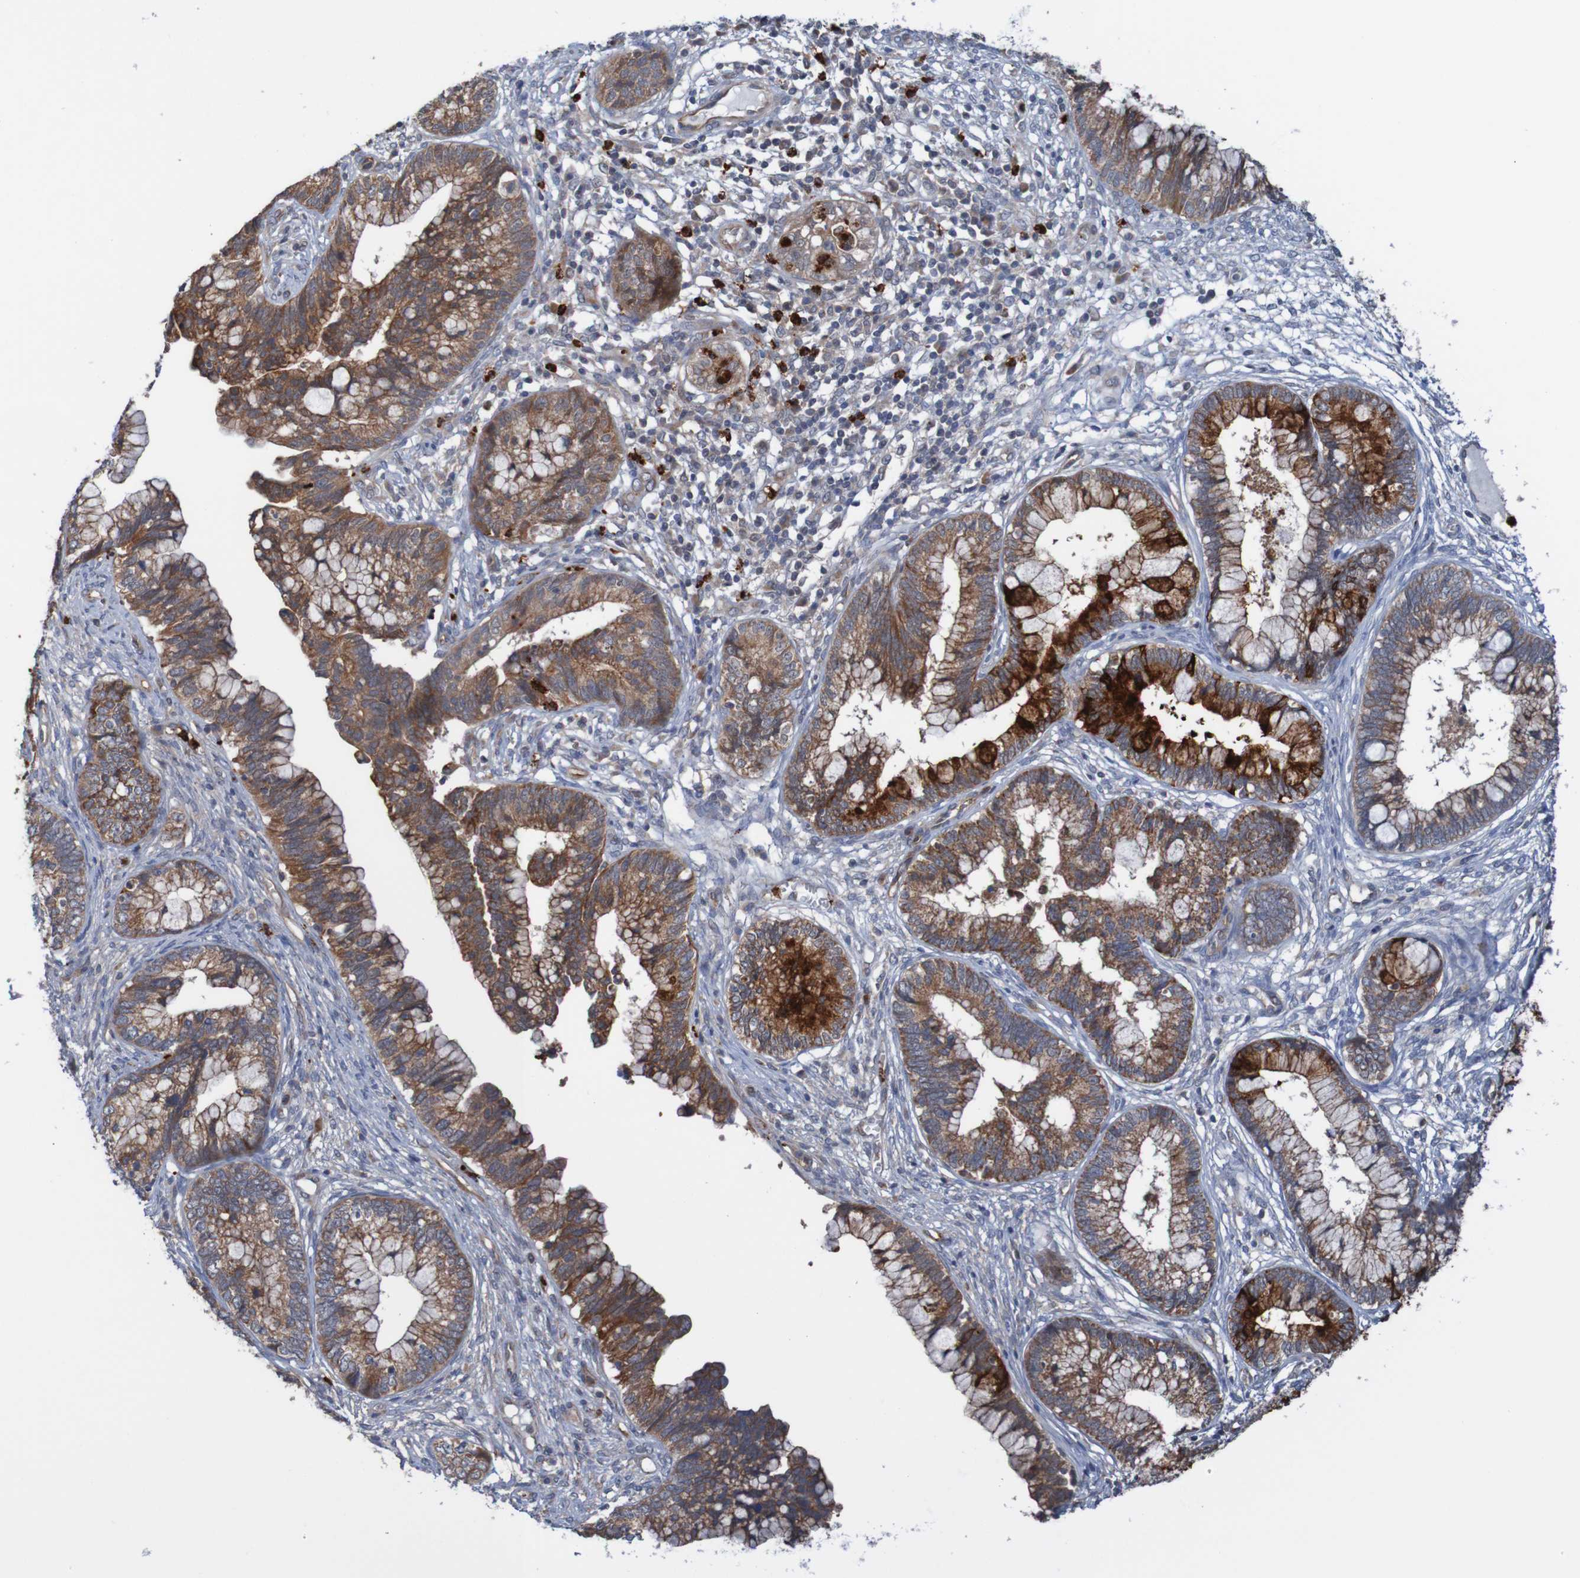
{"staining": {"intensity": "strong", "quantity": ">75%", "location": "cytoplasmic/membranous"}, "tissue": "cervical cancer", "cell_type": "Tumor cells", "image_type": "cancer", "snomed": [{"axis": "morphology", "description": "Adenocarcinoma, NOS"}, {"axis": "topography", "description": "Cervix"}], "caption": "Strong cytoplasmic/membranous expression for a protein is identified in approximately >75% of tumor cells of adenocarcinoma (cervical) using IHC.", "gene": "ST8SIA6", "patient": {"sex": "female", "age": 44}}